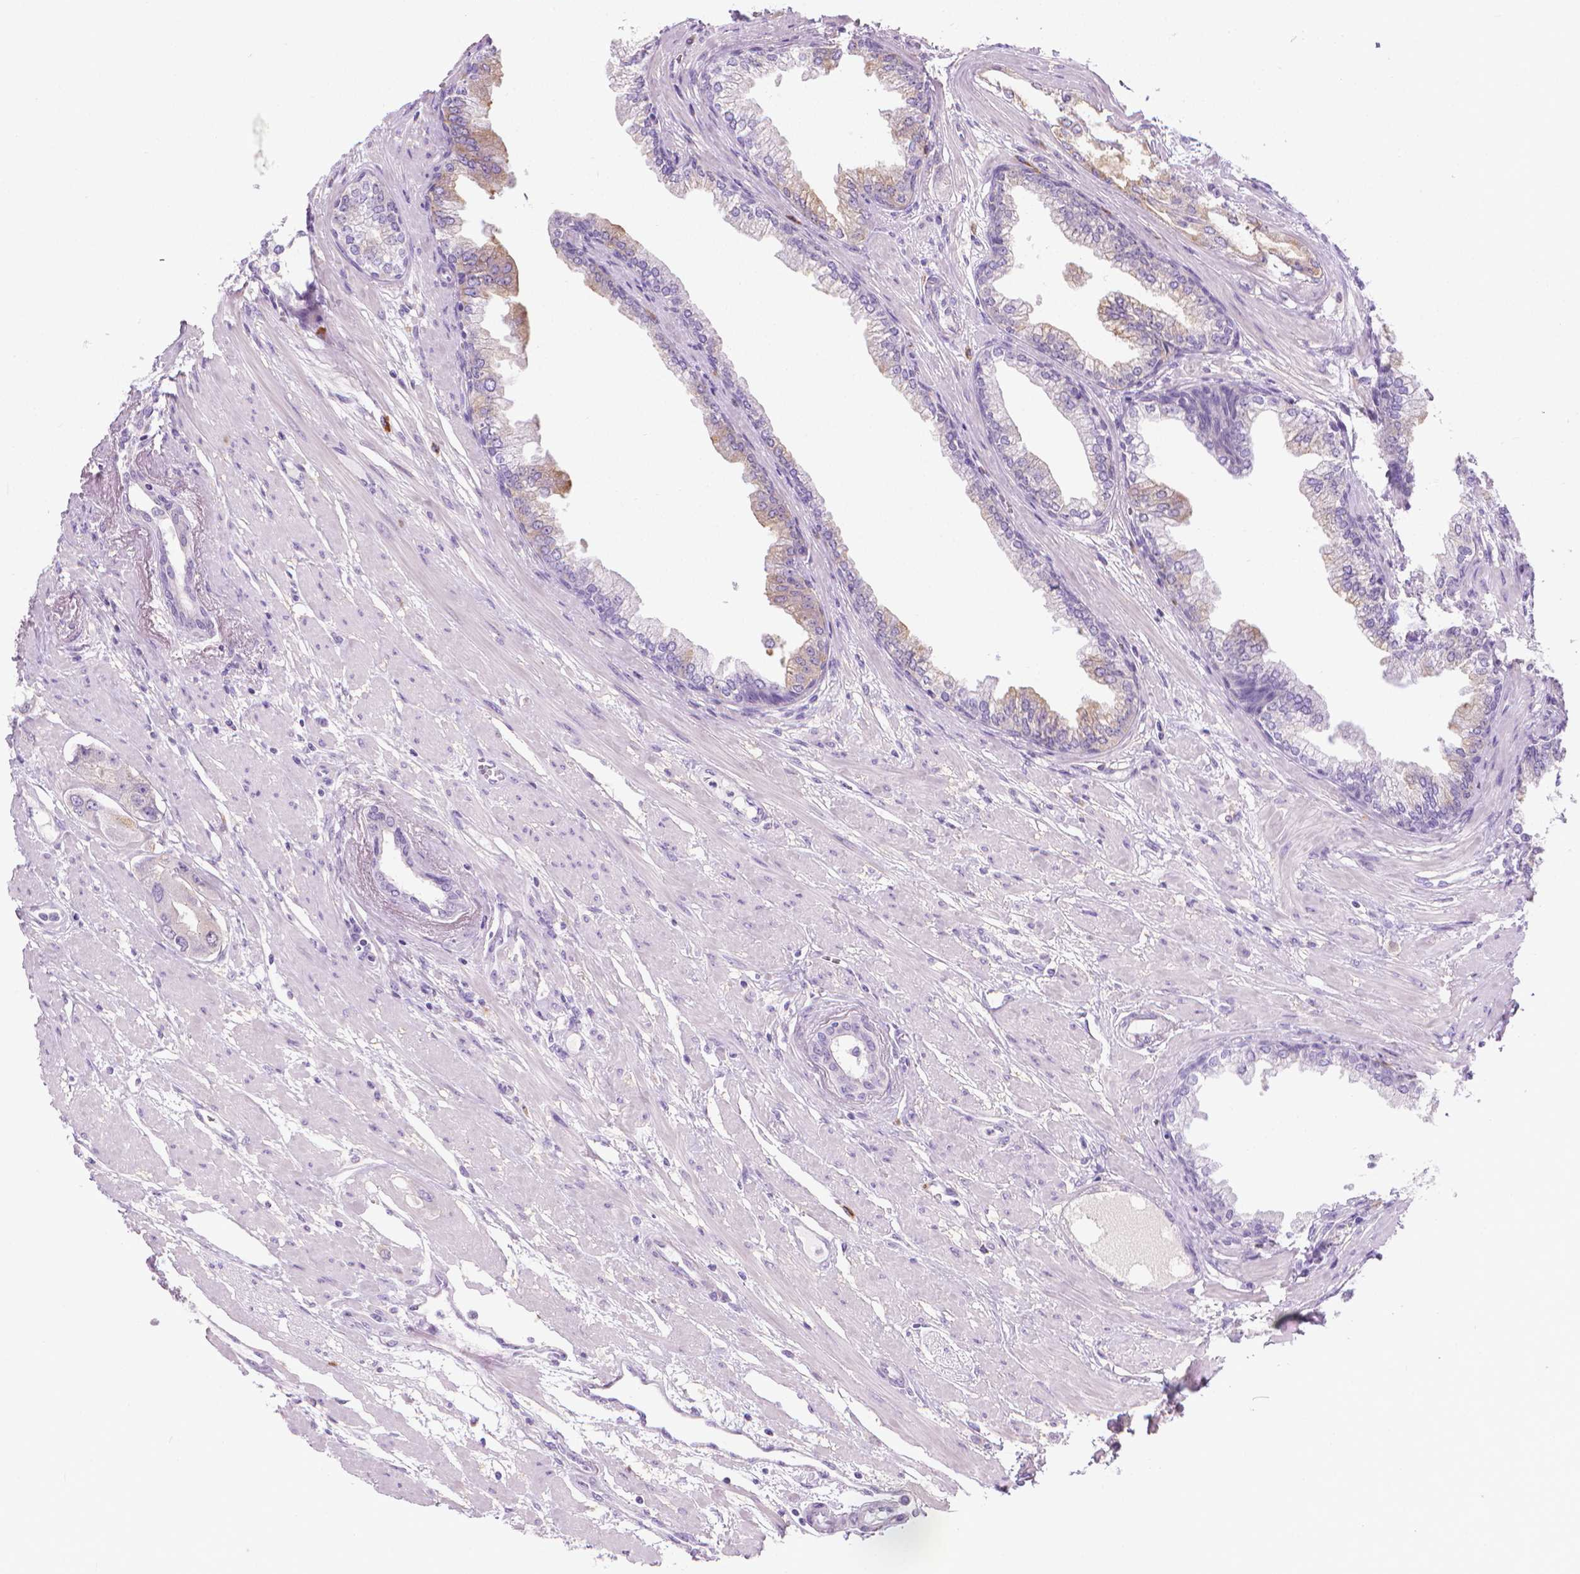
{"staining": {"intensity": "weak", "quantity": "<25%", "location": "cytoplasmic/membranous"}, "tissue": "prostate cancer", "cell_type": "Tumor cells", "image_type": "cancer", "snomed": [{"axis": "morphology", "description": "Adenocarcinoma, Low grade"}, {"axis": "topography", "description": "Prostate"}], "caption": "Immunohistochemistry (IHC) of prostate cancer (adenocarcinoma (low-grade)) demonstrates no expression in tumor cells. Brightfield microscopy of IHC stained with DAB (brown) and hematoxylin (blue), captured at high magnification.", "gene": "SPAG6", "patient": {"sex": "male", "age": 60}}